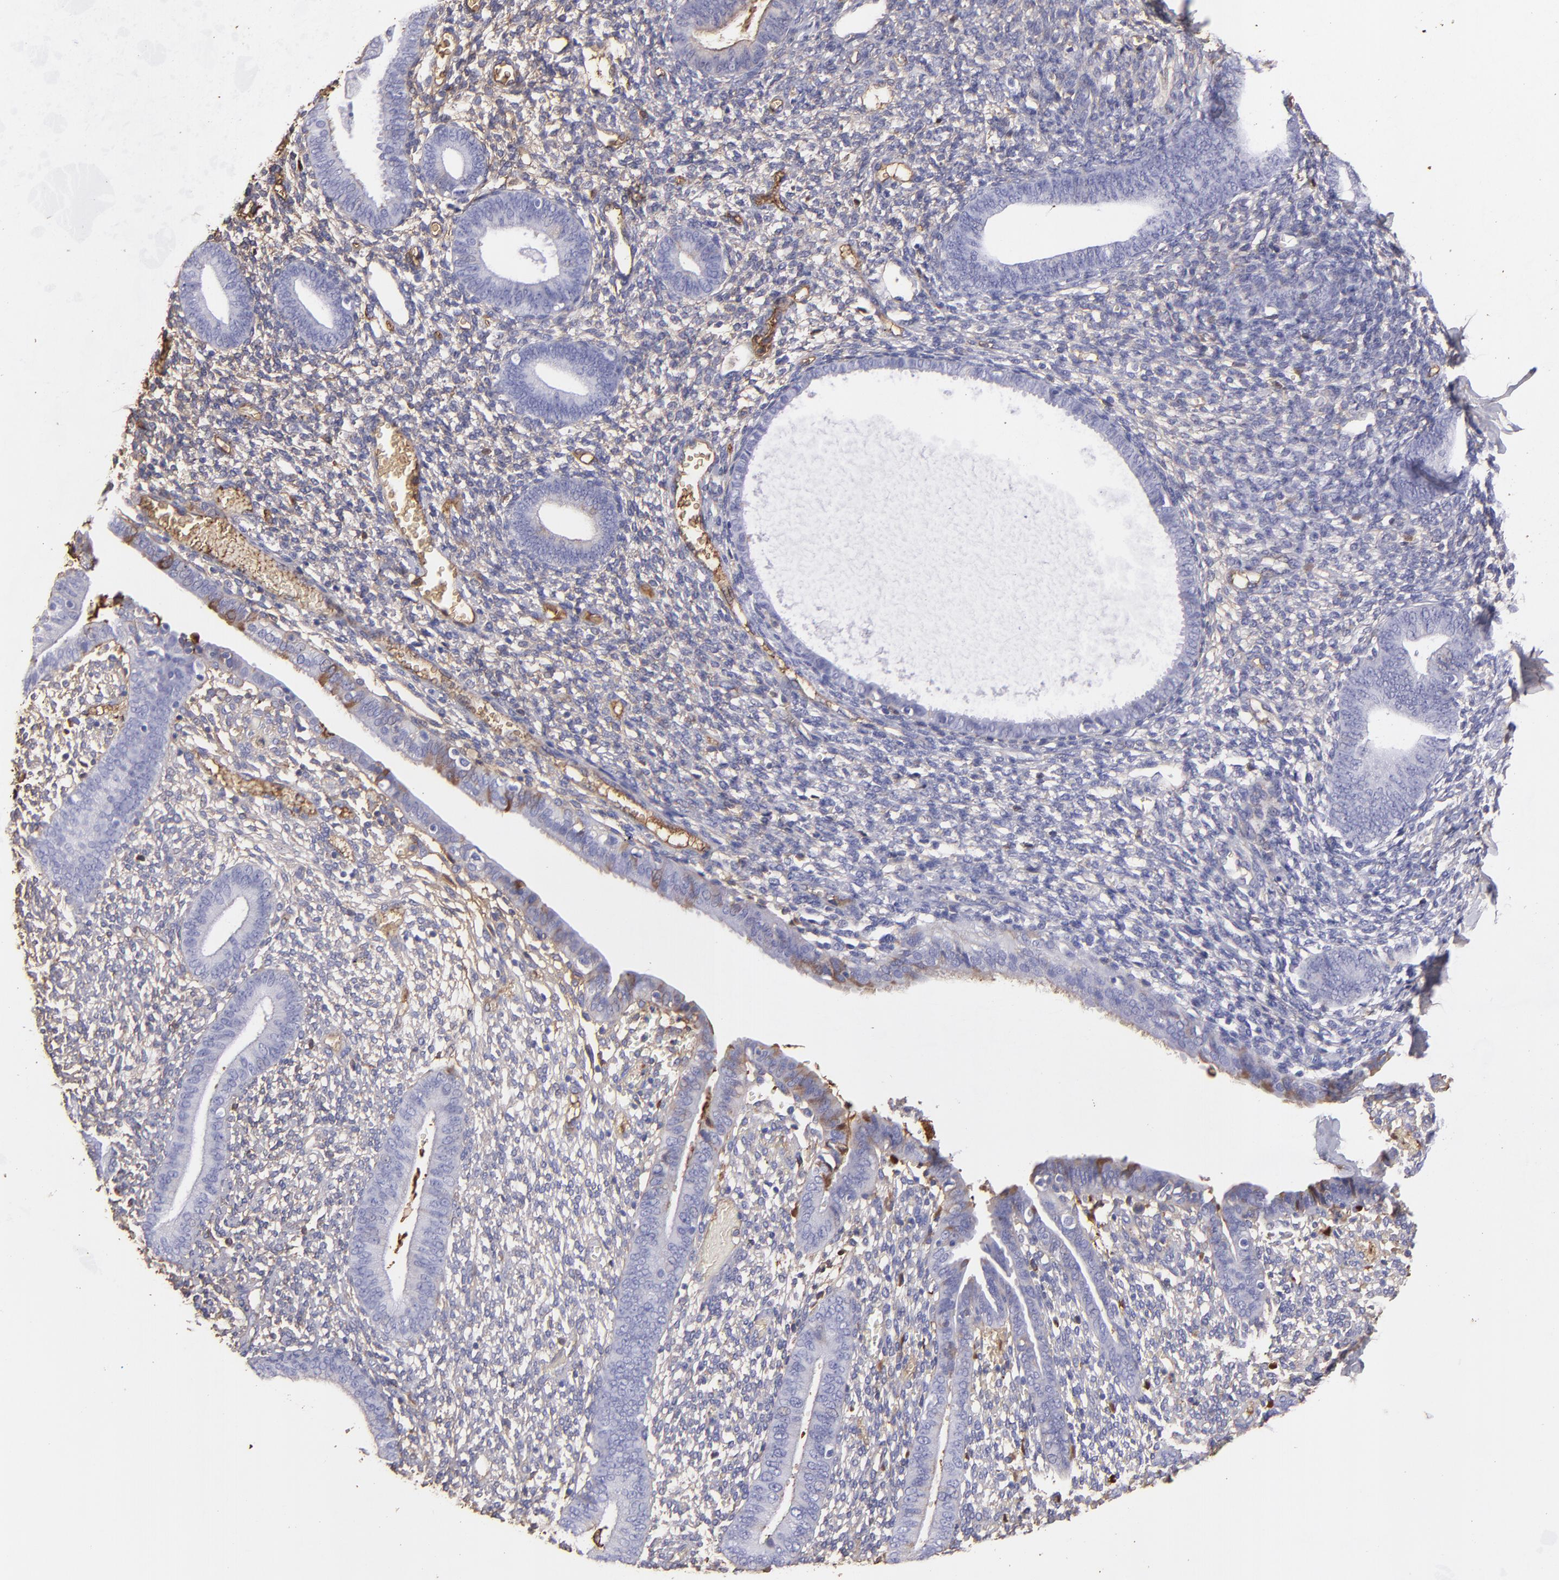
{"staining": {"intensity": "negative", "quantity": "none", "location": "none"}, "tissue": "endometrium", "cell_type": "Cells in endometrial stroma", "image_type": "normal", "snomed": [{"axis": "morphology", "description": "Normal tissue, NOS"}, {"axis": "topography", "description": "Smooth muscle"}, {"axis": "topography", "description": "Endometrium"}], "caption": "IHC micrograph of benign endometrium: endometrium stained with DAB reveals no significant protein positivity in cells in endometrial stroma. The staining was performed using DAB (3,3'-diaminobenzidine) to visualize the protein expression in brown, while the nuclei were stained in blue with hematoxylin (Magnification: 20x).", "gene": "FGB", "patient": {"sex": "female", "age": 57}}